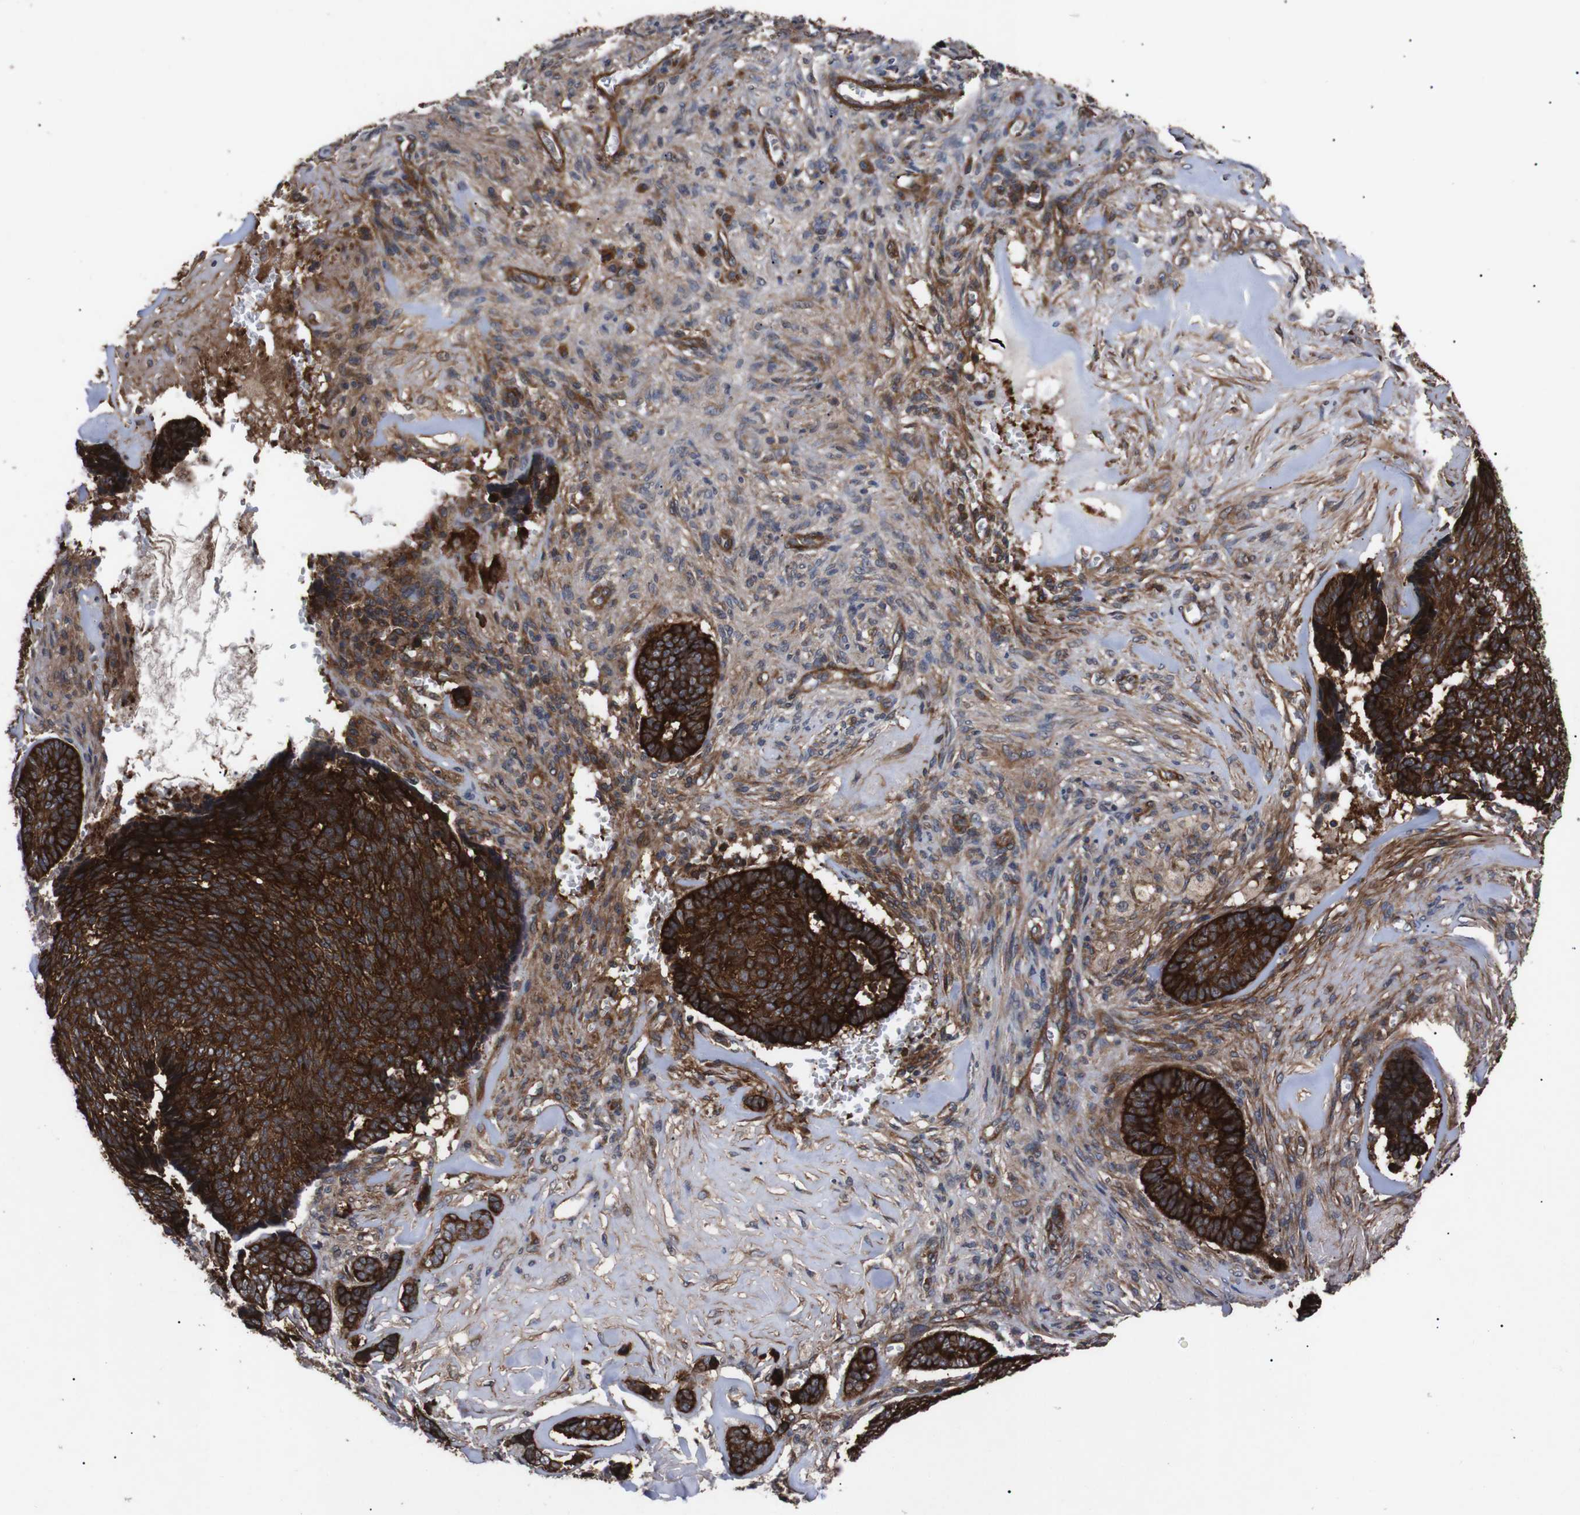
{"staining": {"intensity": "strong", "quantity": ">75%", "location": "cytoplasmic/membranous"}, "tissue": "skin cancer", "cell_type": "Tumor cells", "image_type": "cancer", "snomed": [{"axis": "morphology", "description": "Basal cell carcinoma"}, {"axis": "topography", "description": "Skin"}], "caption": "Immunohistochemical staining of human skin basal cell carcinoma displays strong cytoplasmic/membranous protein staining in approximately >75% of tumor cells.", "gene": "PAWR", "patient": {"sex": "male", "age": 84}}